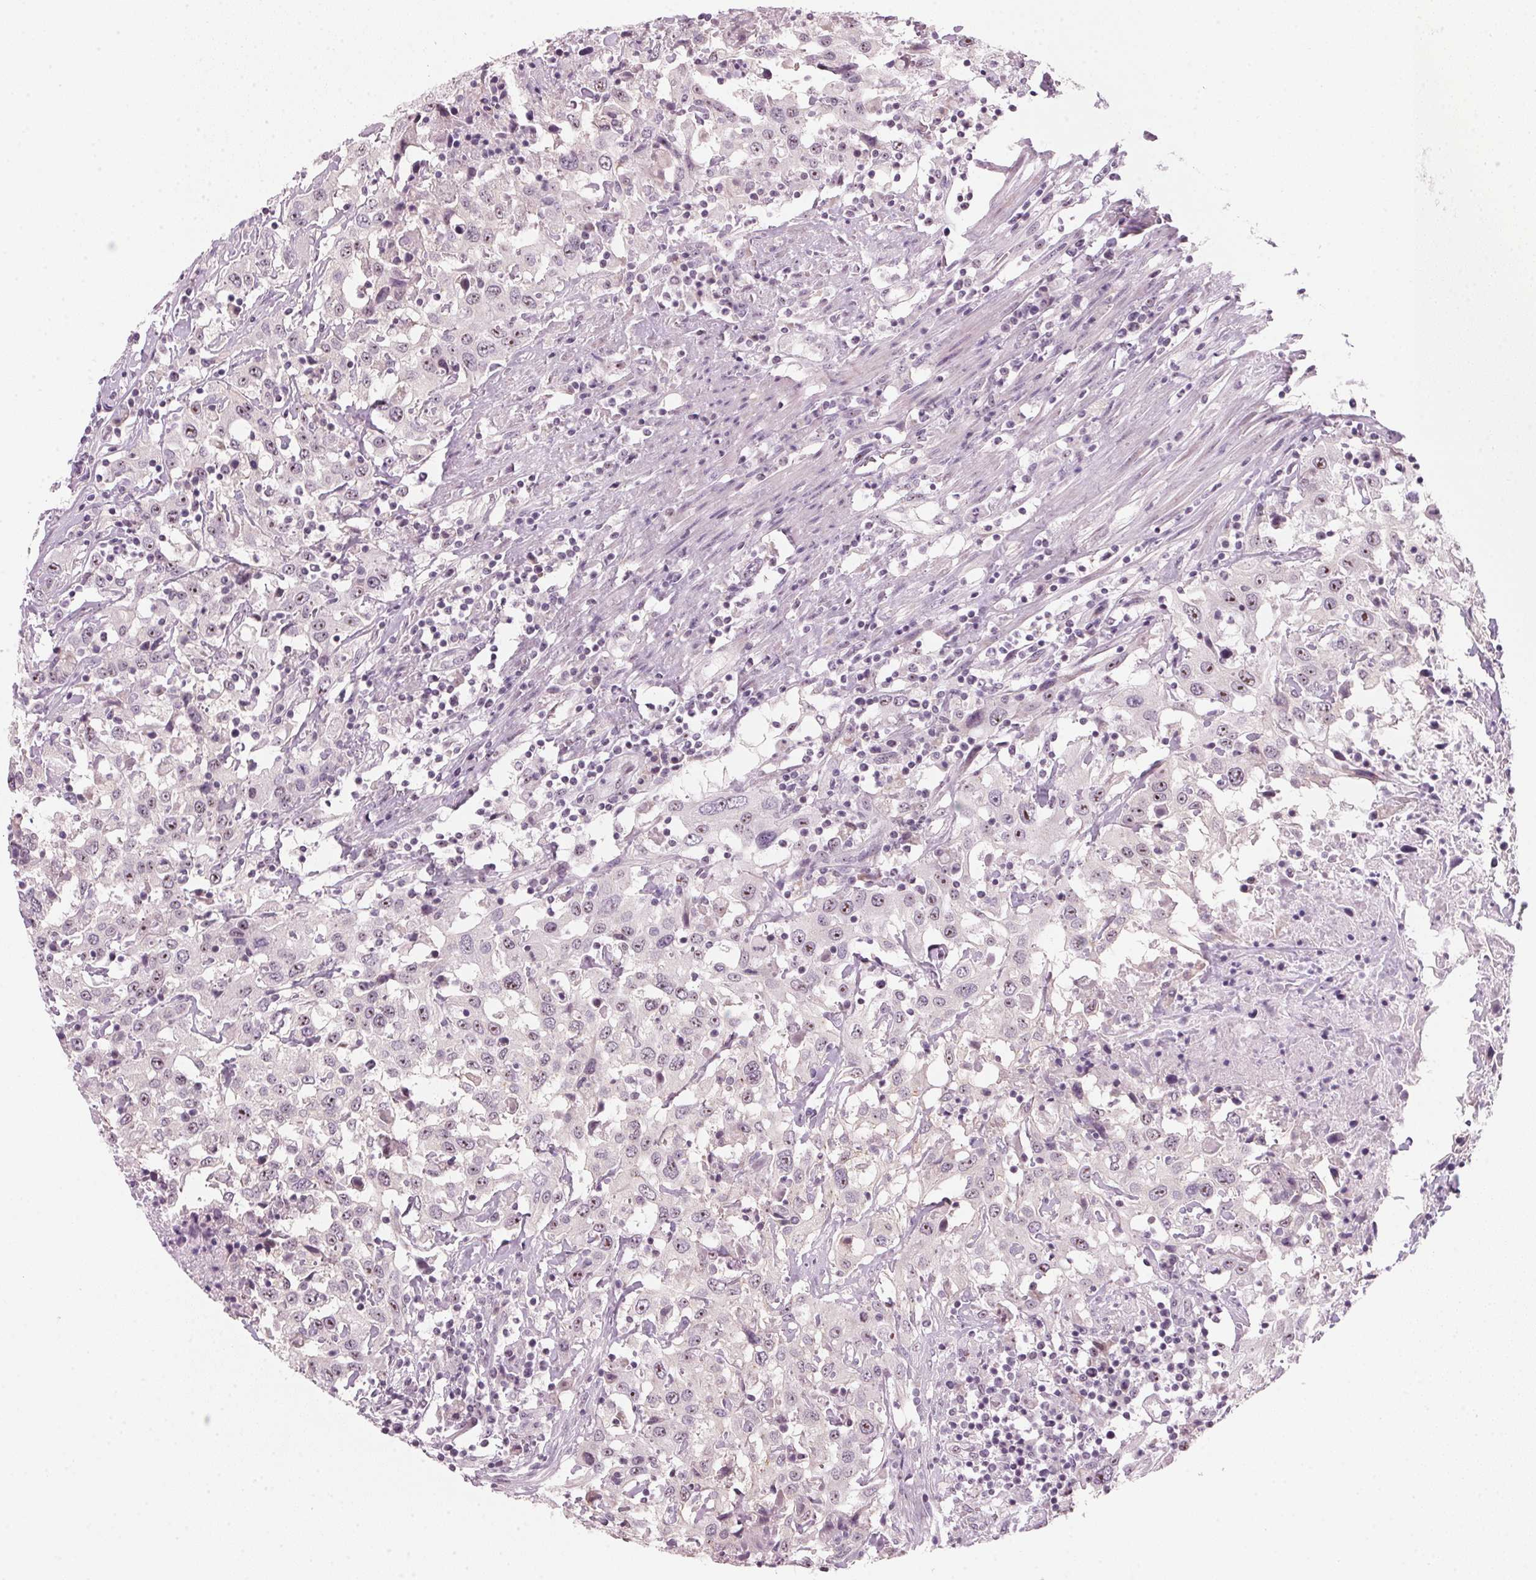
{"staining": {"intensity": "moderate", "quantity": "<25%", "location": "nuclear"}, "tissue": "urothelial cancer", "cell_type": "Tumor cells", "image_type": "cancer", "snomed": [{"axis": "morphology", "description": "Urothelial carcinoma, High grade"}, {"axis": "topography", "description": "Urinary bladder"}], "caption": "Immunohistochemistry (DAB) staining of urothelial cancer reveals moderate nuclear protein positivity in about <25% of tumor cells.", "gene": "DNTTIP2", "patient": {"sex": "male", "age": 61}}